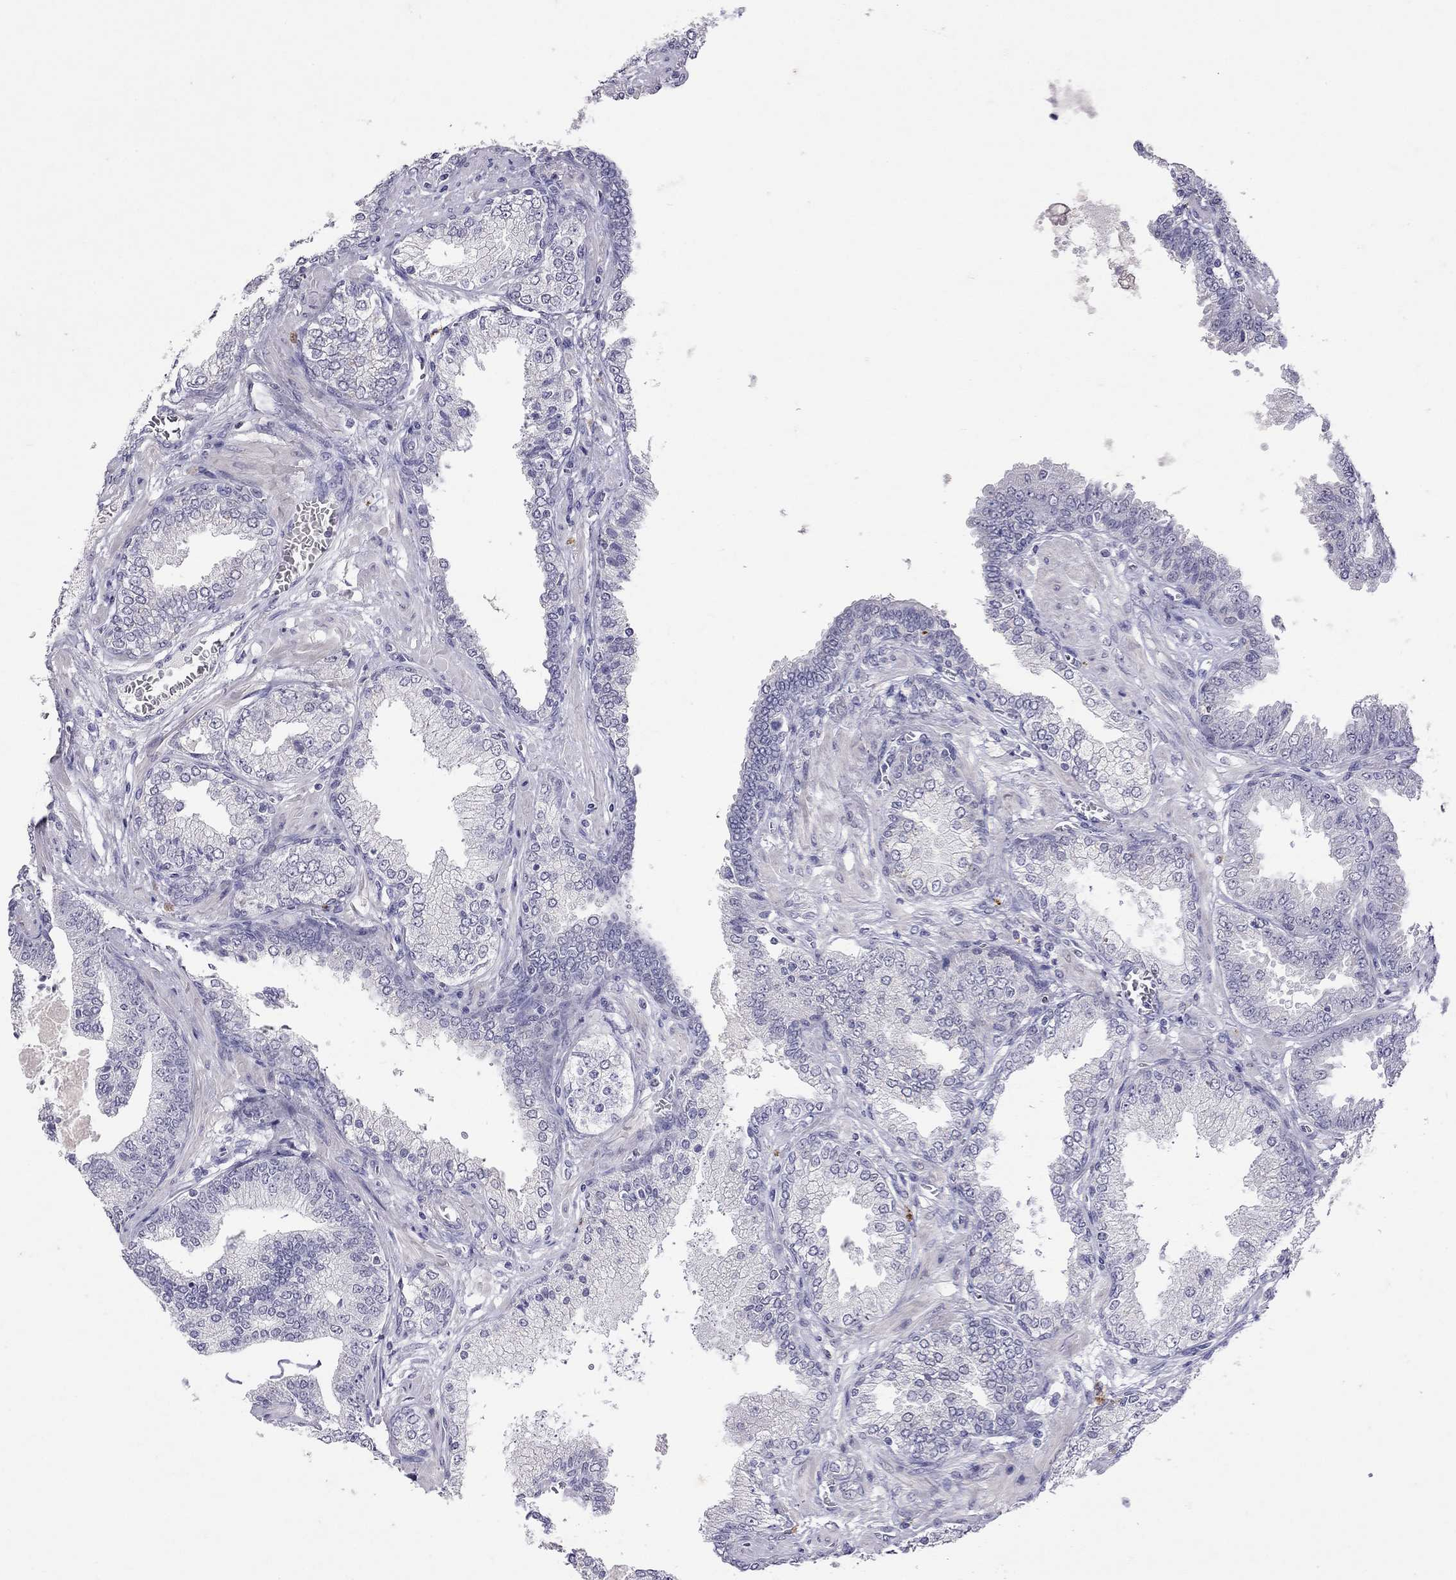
{"staining": {"intensity": "negative", "quantity": "none", "location": "none"}, "tissue": "prostate cancer", "cell_type": "Tumor cells", "image_type": "cancer", "snomed": [{"axis": "morphology", "description": "Adenocarcinoma, NOS"}, {"axis": "topography", "description": "Prostate"}], "caption": "Tumor cells show no significant protein expression in adenocarcinoma (prostate).", "gene": "SLAMF1", "patient": {"sex": "male", "age": 64}}